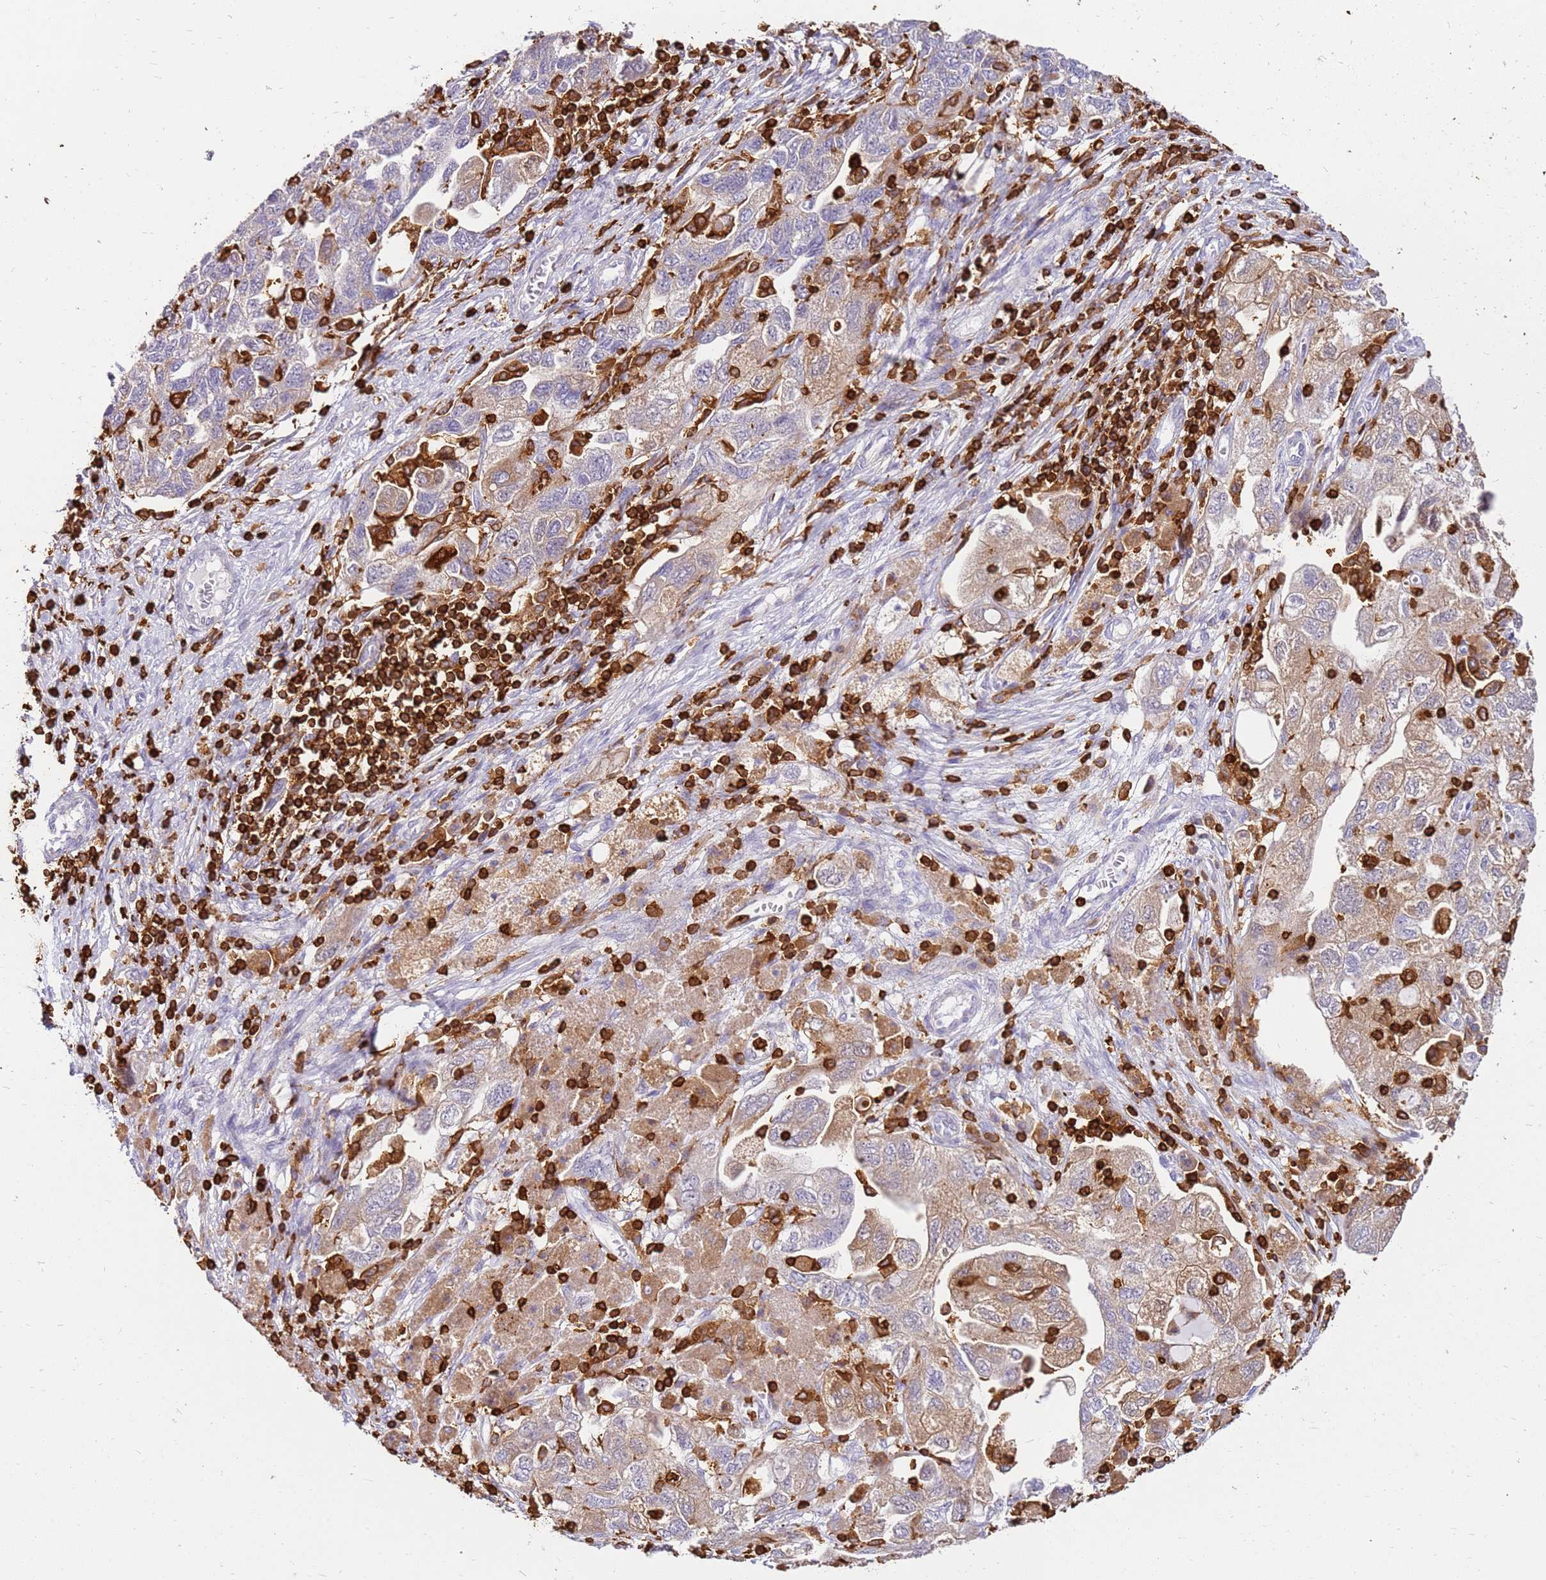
{"staining": {"intensity": "moderate", "quantity": "25%-75%", "location": "cytoplasmic/membranous"}, "tissue": "ovarian cancer", "cell_type": "Tumor cells", "image_type": "cancer", "snomed": [{"axis": "morphology", "description": "Carcinoma, NOS"}, {"axis": "morphology", "description": "Cystadenocarcinoma, serous, NOS"}, {"axis": "topography", "description": "Ovary"}], "caption": "A histopathology image of human ovarian cancer stained for a protein shows moderate cytoplasmic/membranous brown staining in tumor cells.", "gene": "CORO1A", "patient": {"sex": "female", "age": 69}}